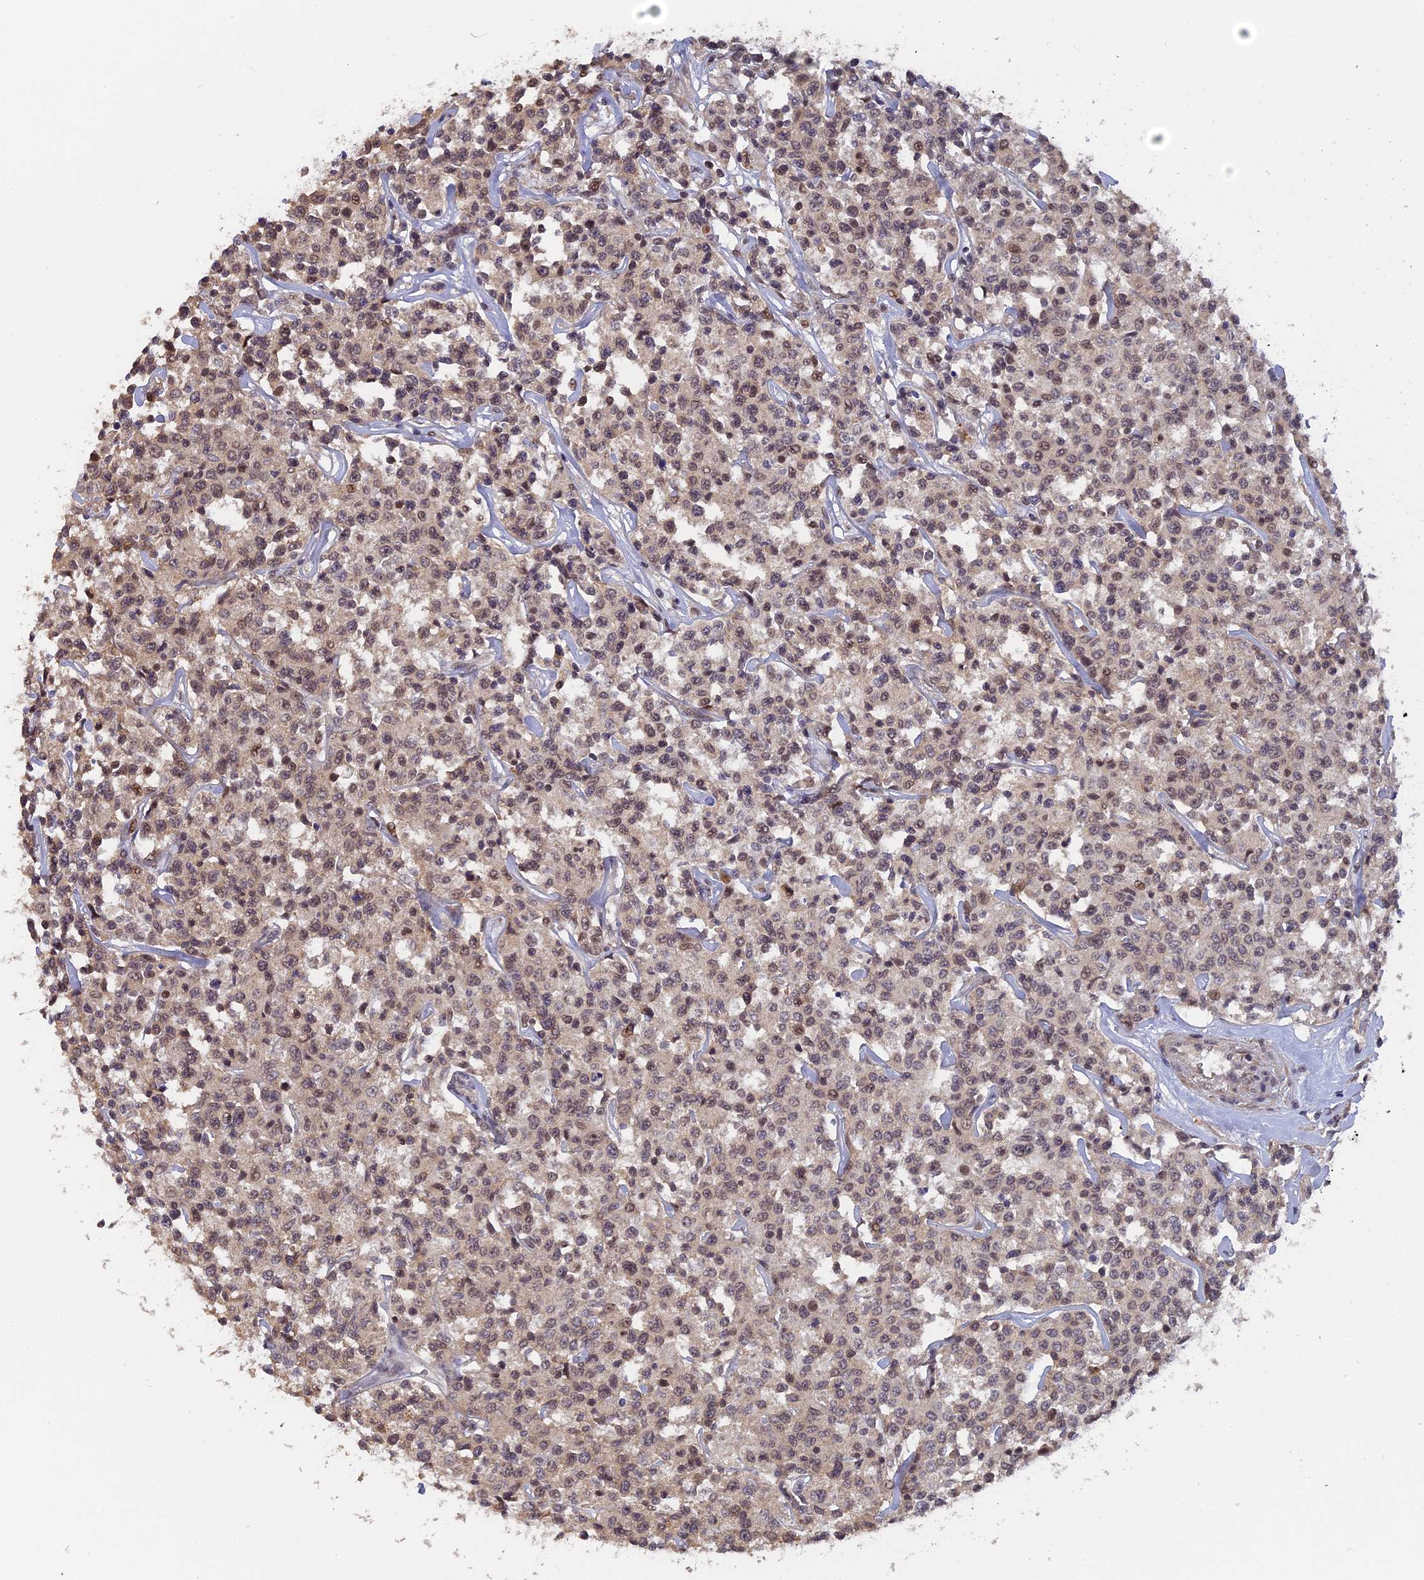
{"staining": {"intensity": "moderate", "quantity": ">75%", "location": "nuclear"}, "tissue": "lymphoma", "cell_type": "Tumor cells", "image_type": "cancer", "snomed": [{"axis": "morphology", "description": "Malignant lymphoma, non-Hodgkin's type, Low grade"}, {"axis": "topography", "description": "Small intestine"}], "caption": "Immunohistochemistry histopathology image of neoplastic tissue: lymphoma stained using immunohistochemistry exhibits medium levels of moderate protein expression localized specifically in the nuclear of tumor cells, appearing as a nuclear brown color.", "gene": "FAM98C", "patient": {"sex": "female", "age": 59}}